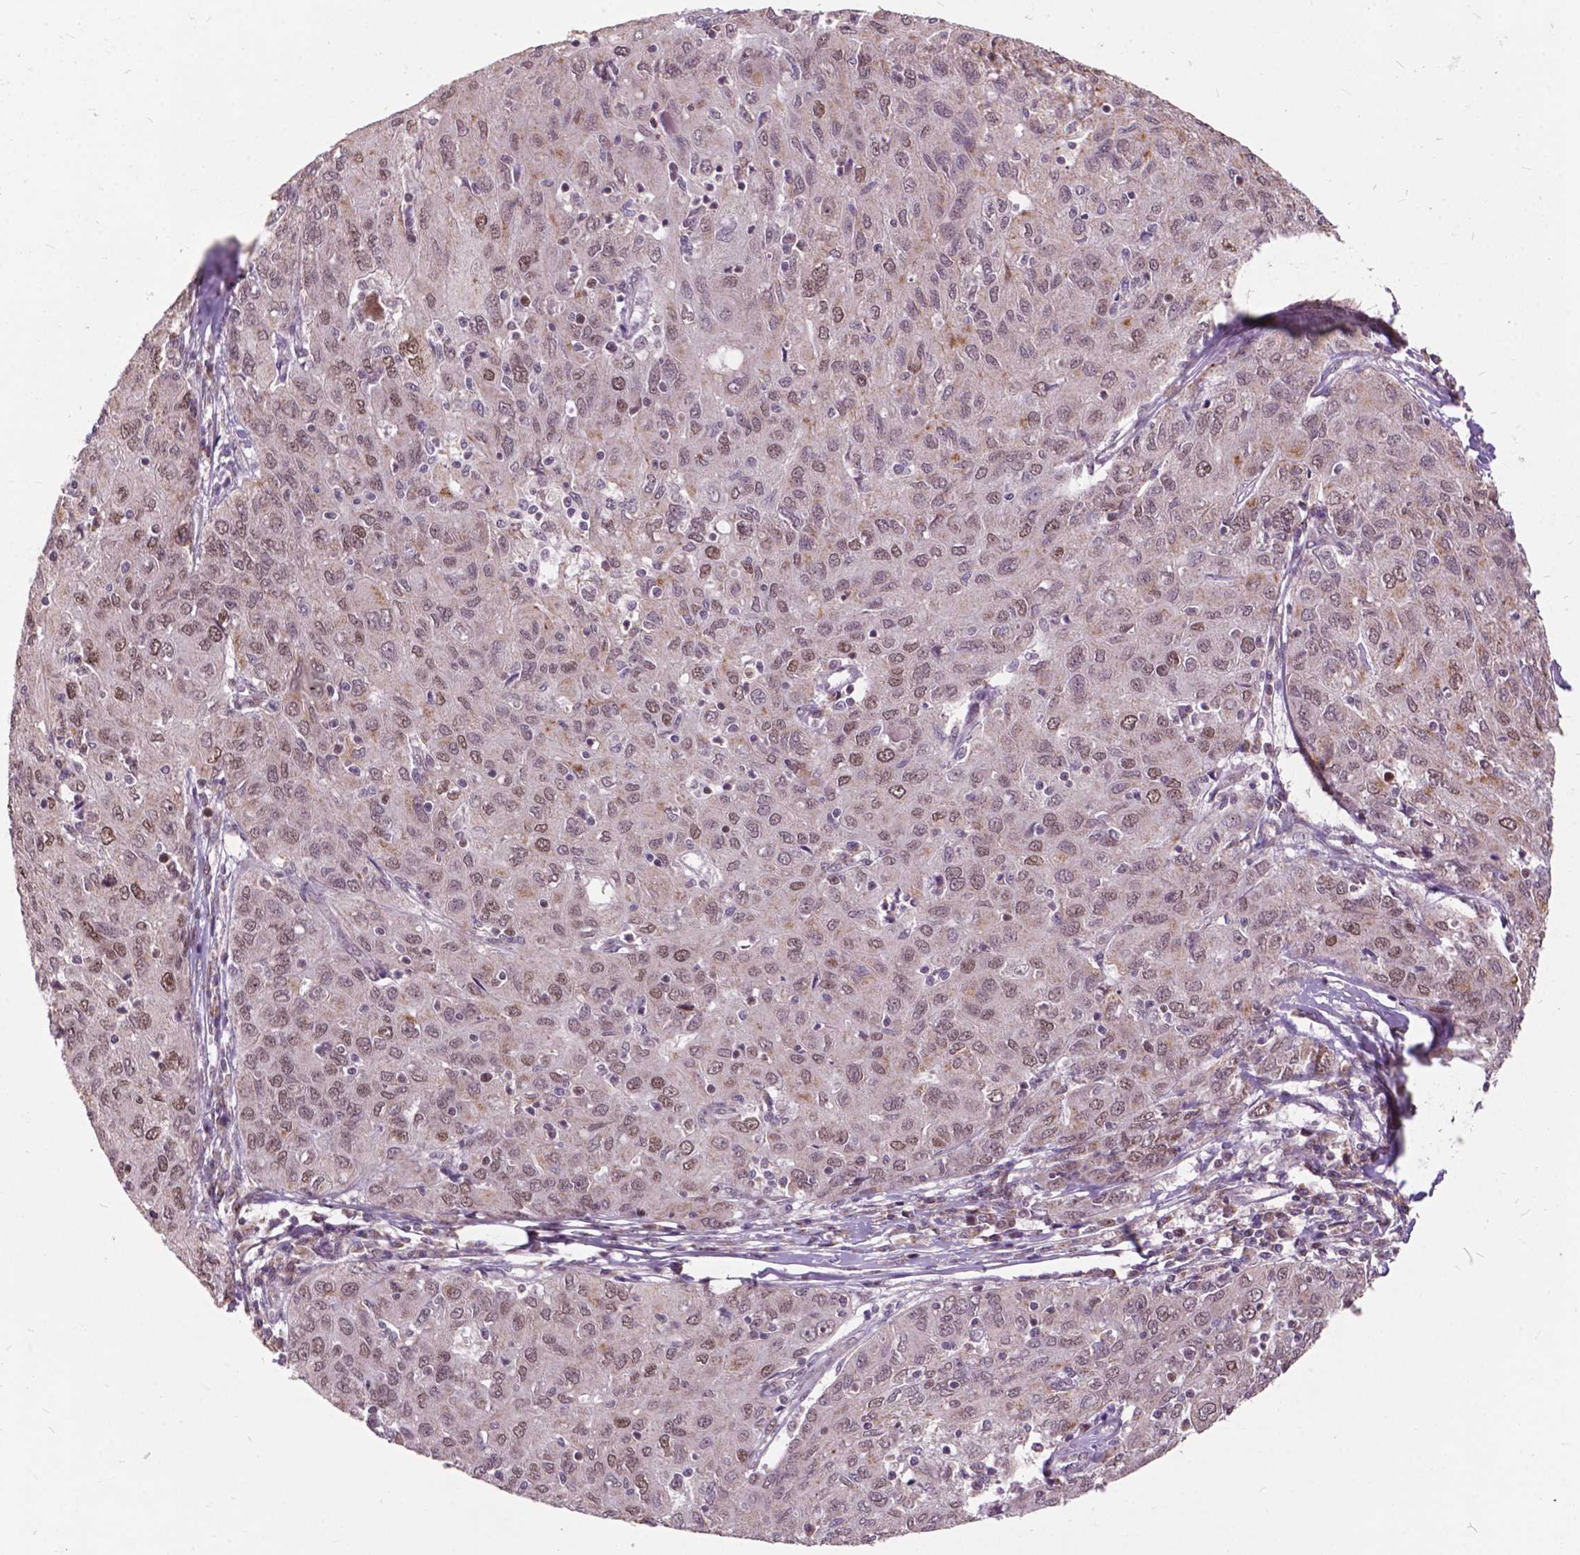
{"staining": {"intensity": "moderate", "quantity": ">75%", "location": "nuclear"}, "tissue": "ovarian cancer", "cell_type": "Tumor cells", "image_type": "cancer", "snomed": [{"axis": "morphology", "description": "Carcinoma, endometroid"}, {"axis": "topography", "description": "Ovary"}], "caption": "This histopathology image shows immunohistochemistry staining of endometroid carcinoma (ovarian), with medium moderate nuclear positivity in approximately >75% of tumor cells.", "gene": "MSH2", "patient": {"sex": "female", "age": 50}}